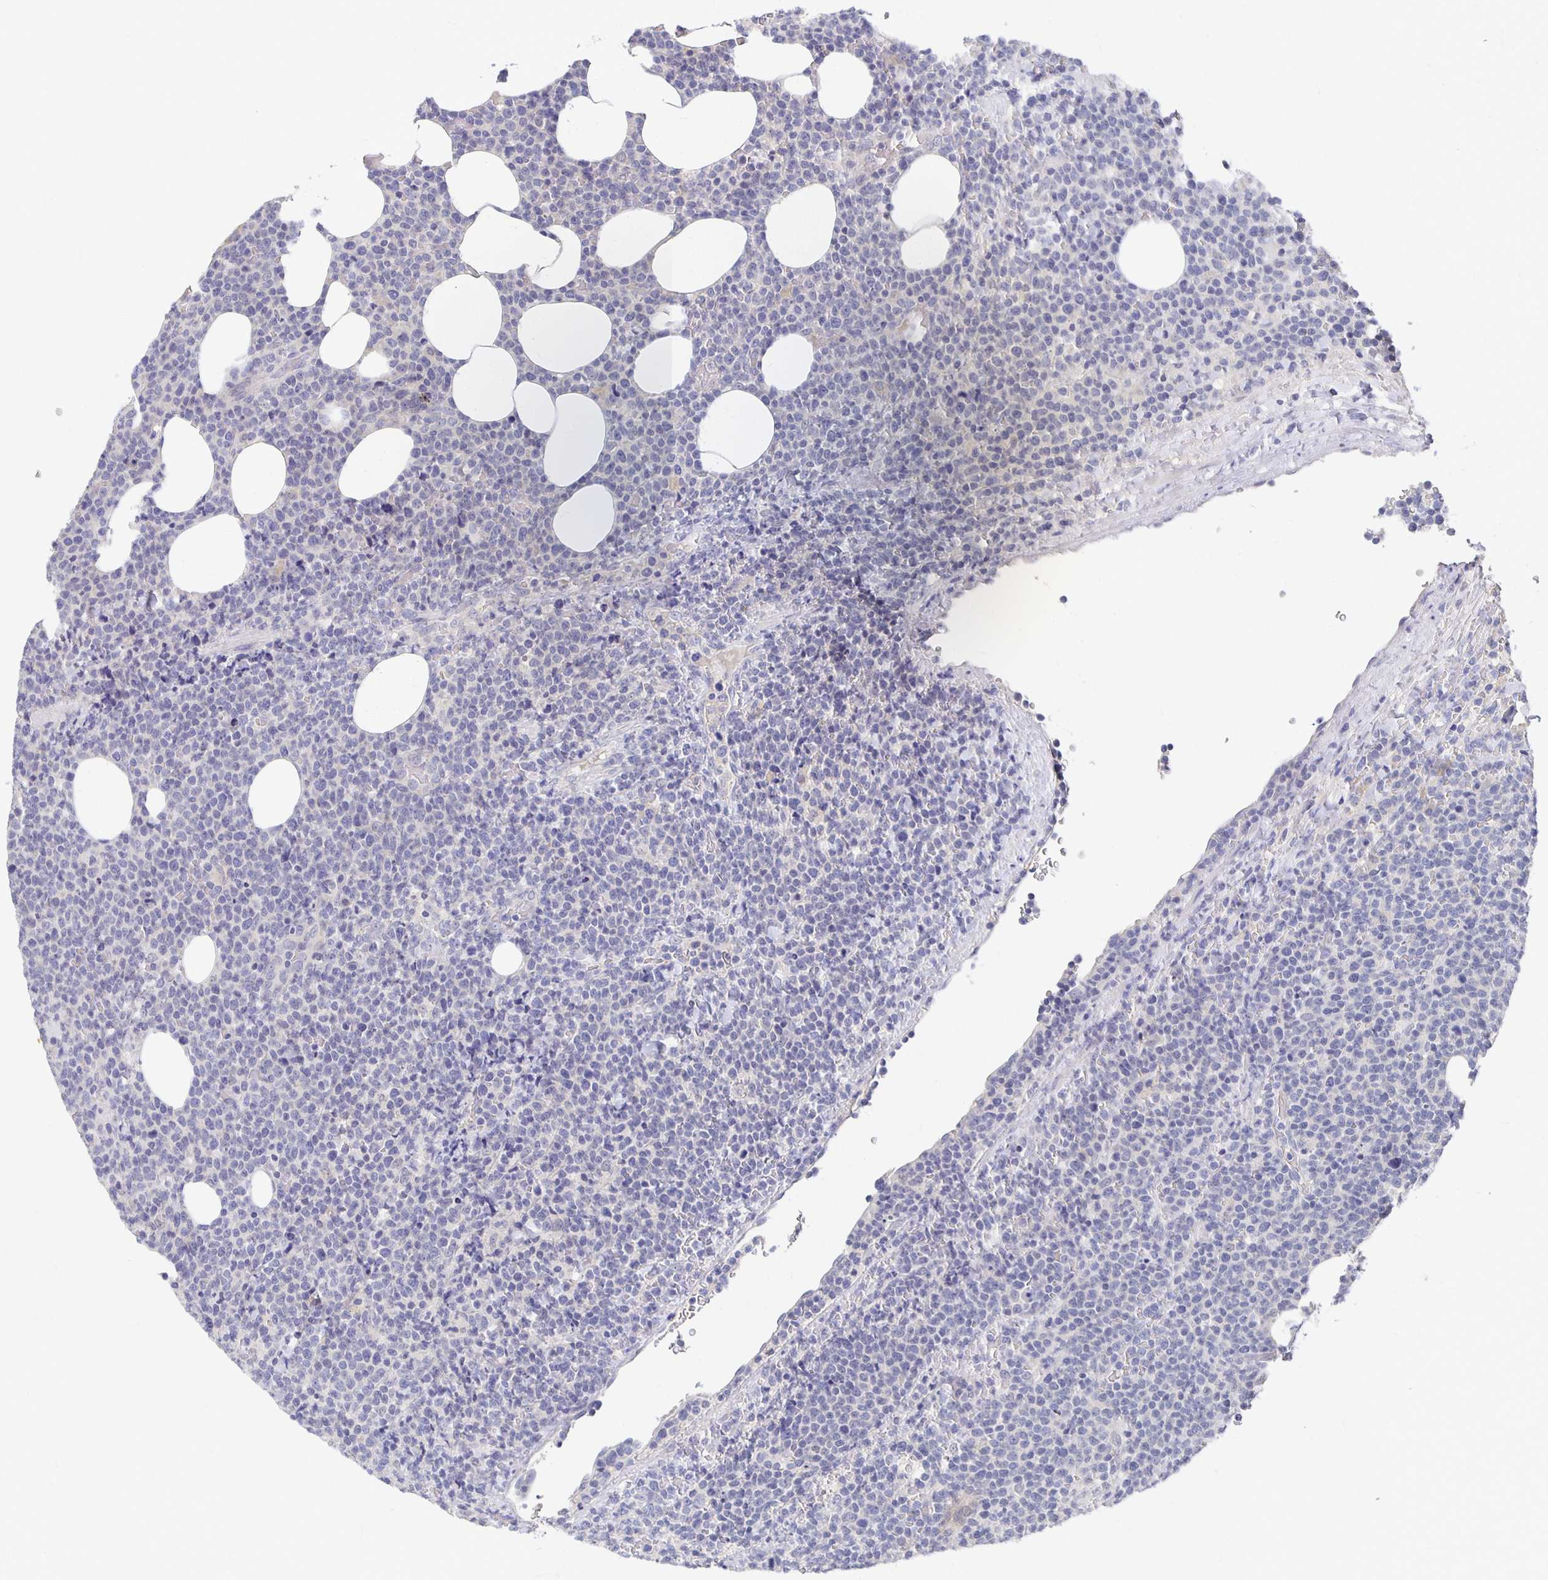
{"staining": {"intensity": "negative", "quantity": "none", "location": "none"}, "tissue": "lymphoma", "cell_type": "Tumor cells", "image_type": "cancer", "snomed": [{"axis": "morphology", "description": "Malignant lymphoma, non-Hodgkin's type, High grade"}, {"axis": "topography", "description": "Lymph node"}], "caption": "A histopathology image of lymphoma stained for a protein exhibits no brown staining in tumor cells. (Brightfield microscopy of DAB IHC at high magnification).", "gene": "FKRP", "patient": {"sex": "male", "age": 61}}